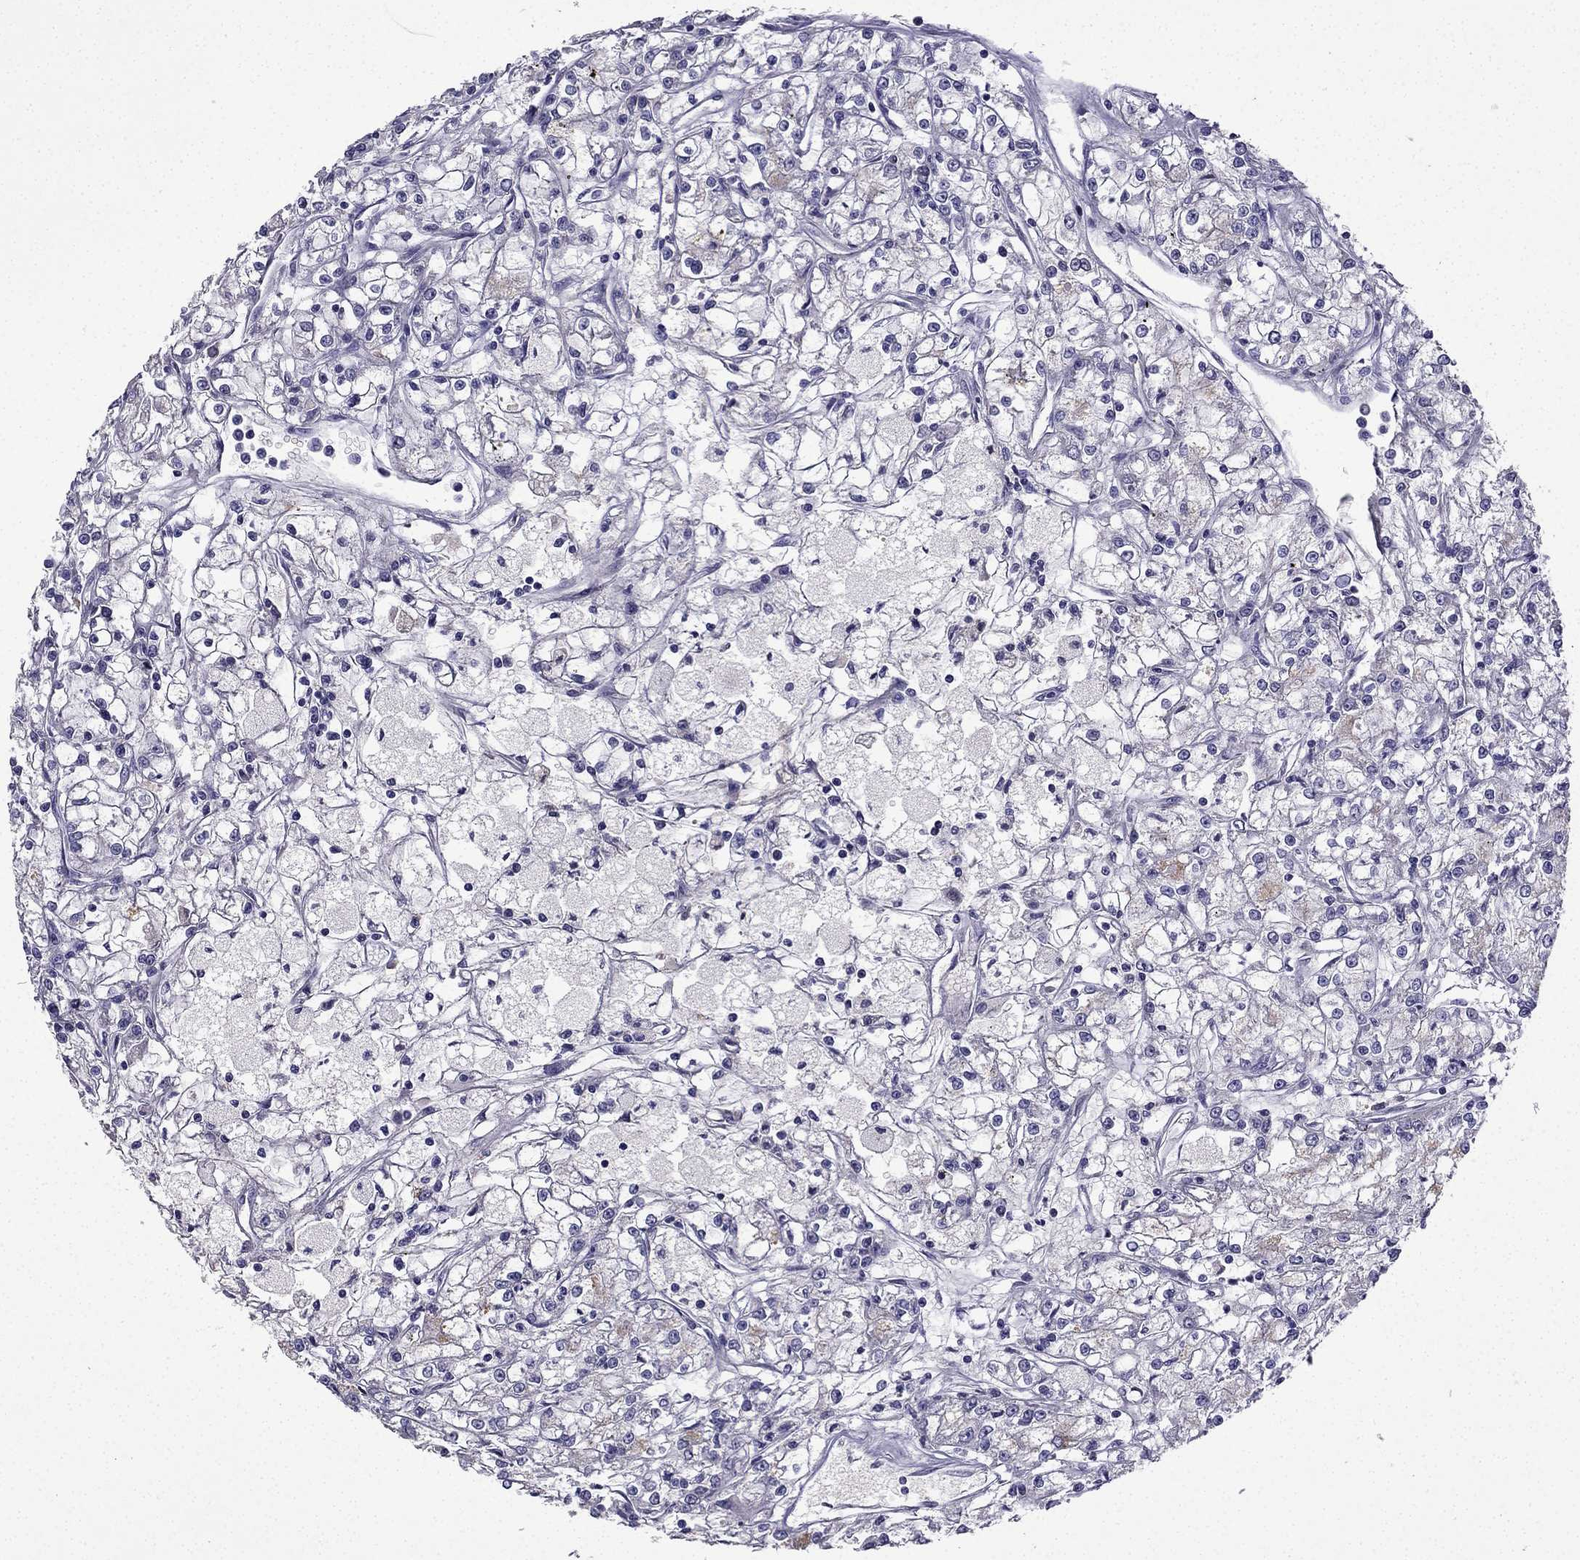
{"staining": {"intensity": "negative", "quantity": "none", "location": "none"}, "tissue": "renal cancer", "cell_type": "Tumor cells", "image_type": "cancer", "snomed": [{"axis": "morphology", "description": "Adenocarcinoma, NOS"}, {"axis": "topography", "description": "Kidney"}], "caption": "This is an IHC image of renal cancer. There is no positivity in tumor cells.", "gene": "UHRF1", "patient": {"sex": "female", "age": 59}}